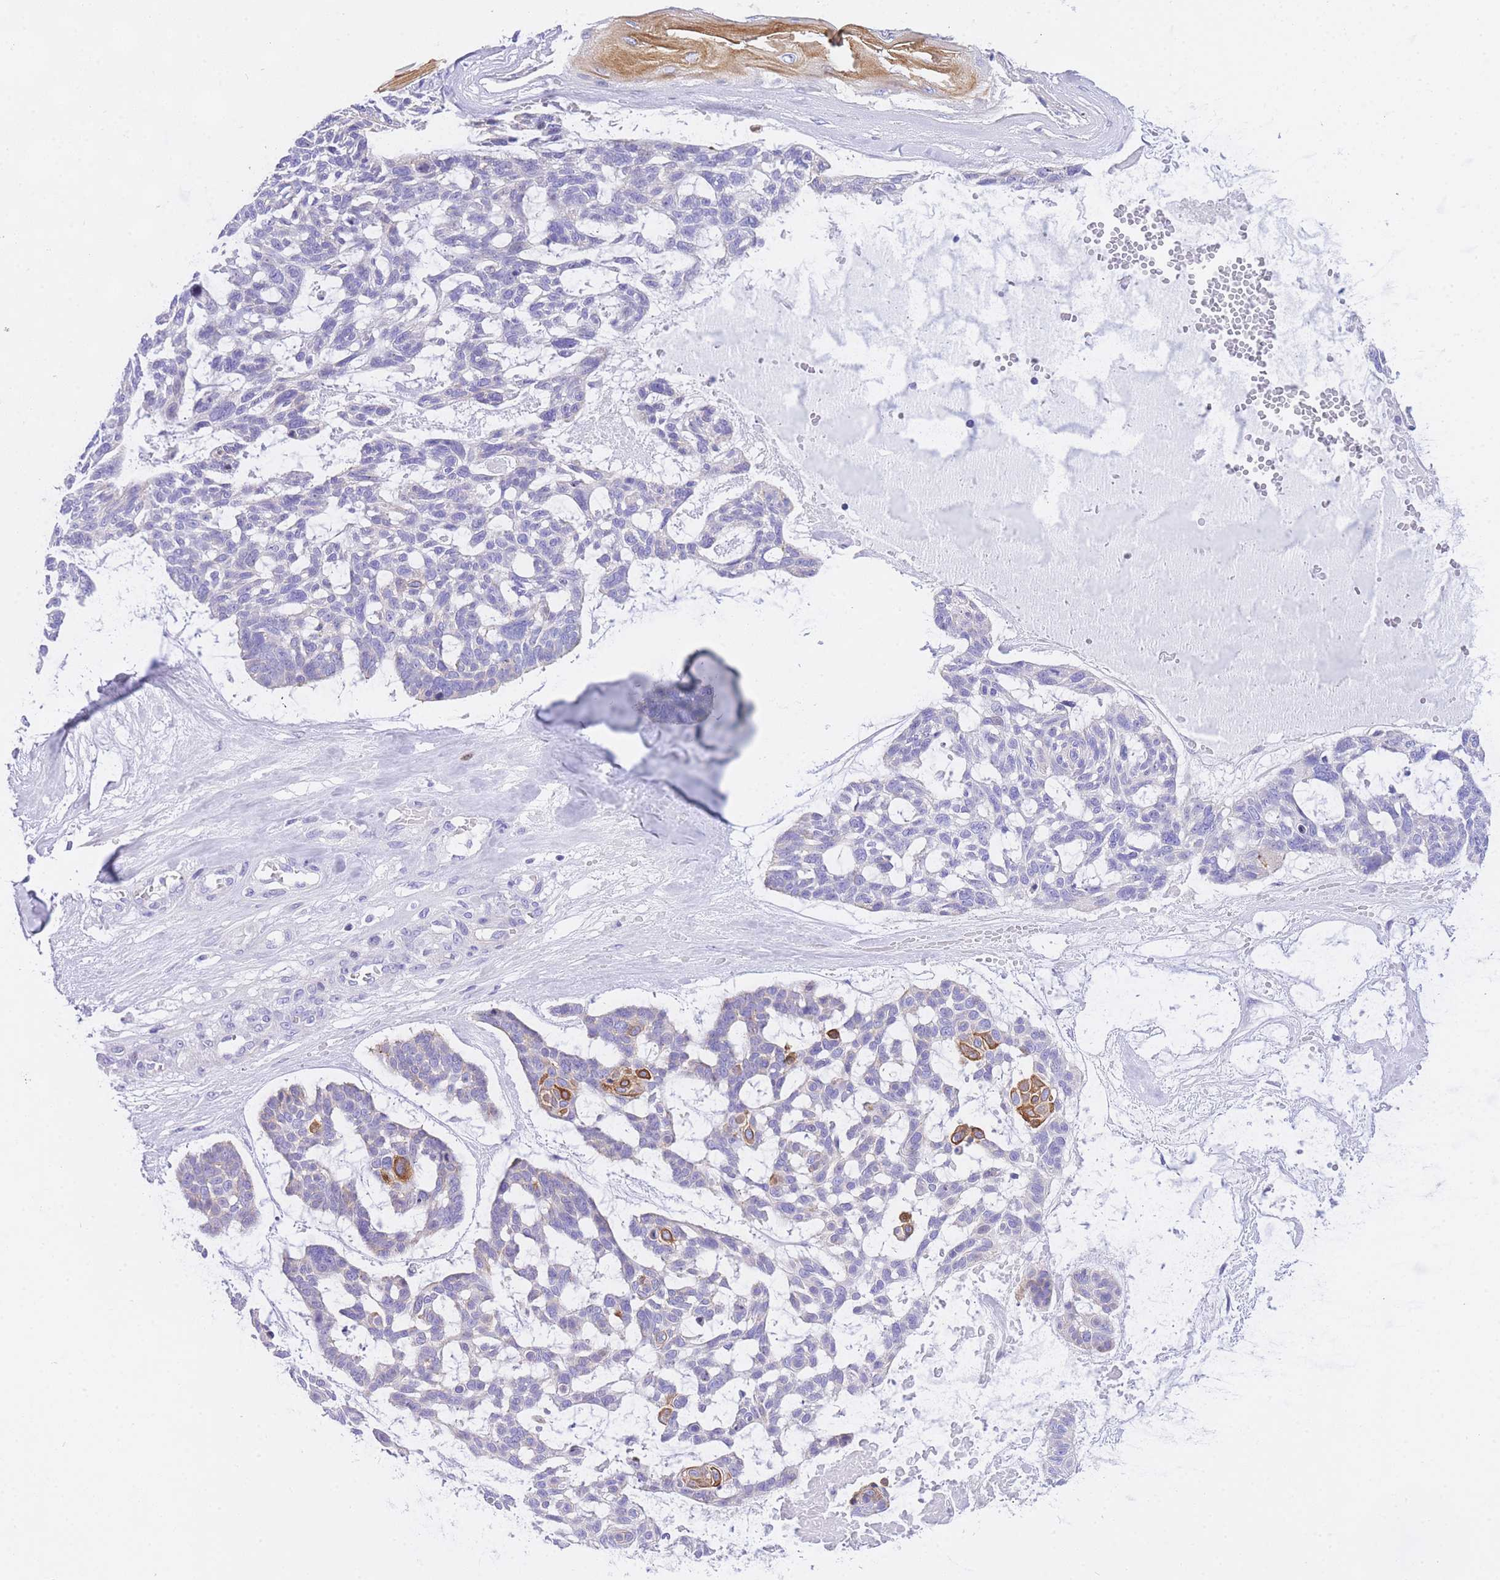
{"staining": {"intensity": "moderate", "quantity": "<25%", "location": "cytoplasmic/membranous"}, "tissue": "skin cancer", "cell_type": "Tumor cells", "image_type": "cancer", "snomed": [{"axis": "morphology", "description": "Basal cell carcinoma"}, {"axis": "topography", "description": "Skin"}], "caption": "Human skin cancer (basal cell carcinoma) stained with a brown dye displays moderate cytoplasmic/membranous positive staining in about <25% of tumor cells.", "gene": "TIFAB", "patient": {"sex": "male", "age": 88}}